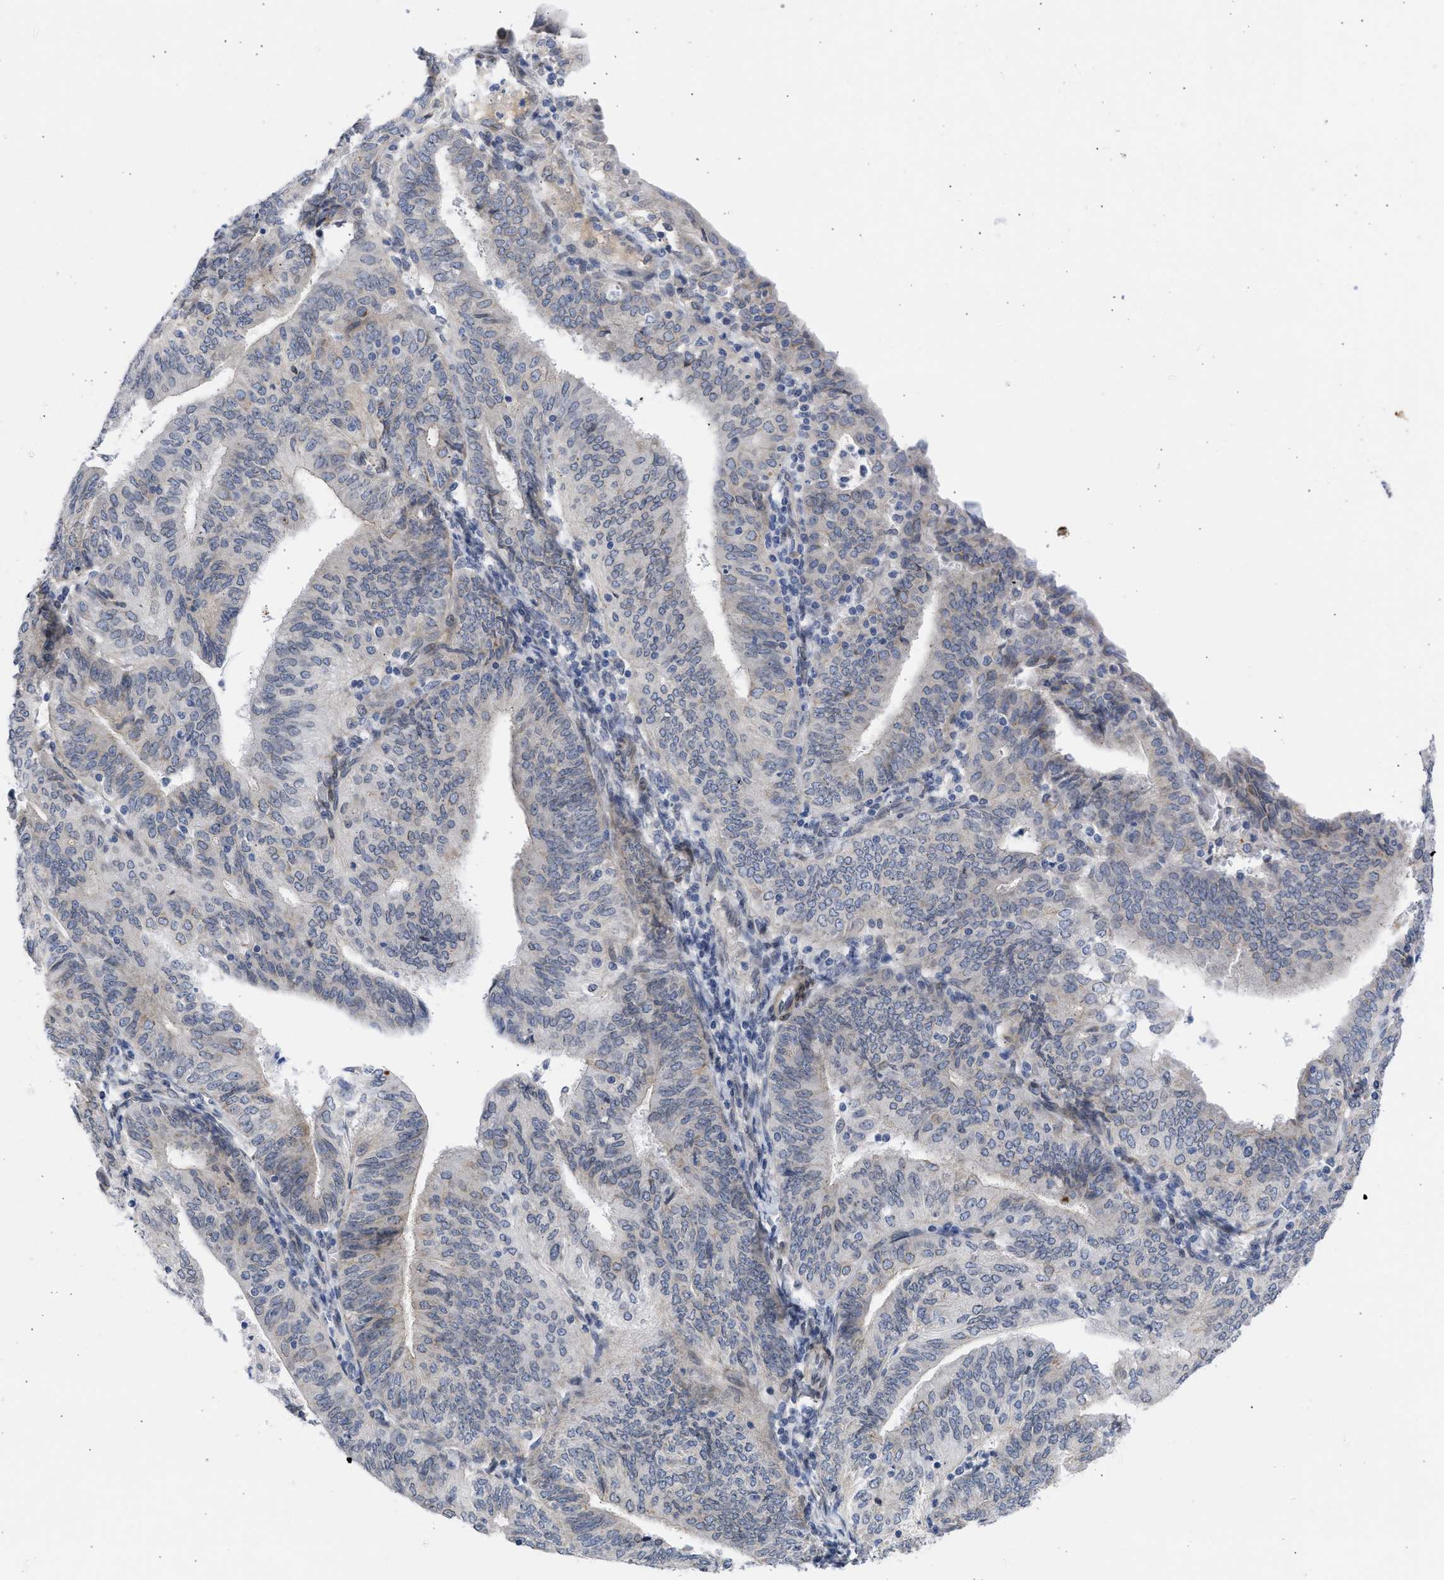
{"staining": {"intensity": "negative", "quantity": "none", "location": "none"}, "tissue": "endometrial cancer", "cell_type": "Tumor cells", "image_type": "cancer", "snomed": [{"axis": "morphology", "description": "Adenocarcinoma, NOS"}, {"axis": "topography", "description": "Endometrium"}], "caption": "Immunohistochemistry image of neoplastic tissue: human adenocarcinoma (endometrial) stained with DAB (3,3'-diaminobenzidine) displays no significant protein staining in tumor cells. (DAB (3,3'-diaminobenzidine) IHC, high magnification).", "gene": "NUP35", "patient": {"sex": "female", "age": 58}}